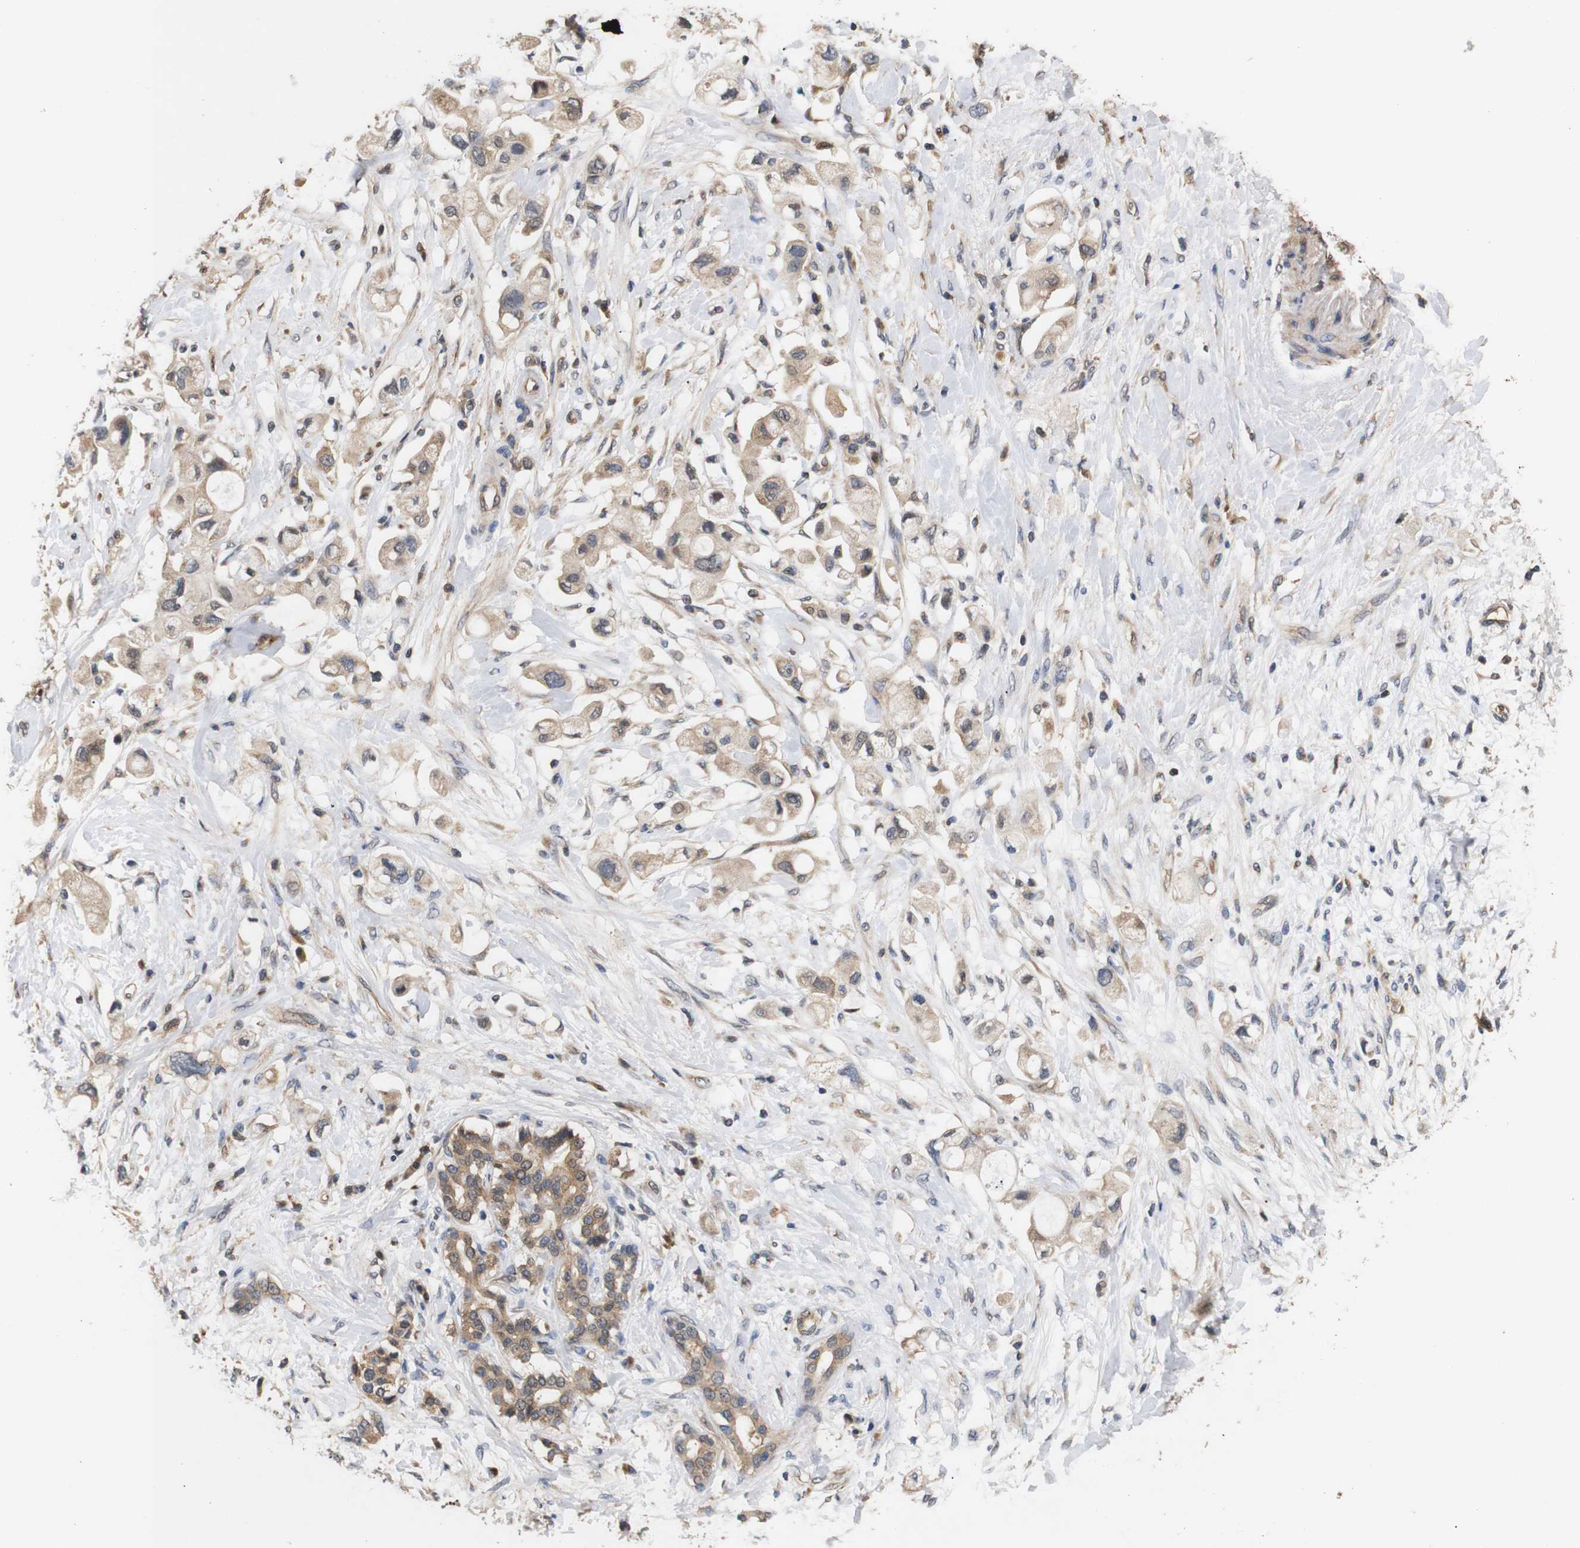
{"staining": {"intensity": "weak", "quantity": ">75%", "location": "cytoplasmic/membranous"}, "tissue": "pancreatic cancer", "cell_type": "Tumor cells", "image_type": "cancer", "snomed": [{"axis": "morphology", "description": "Adenocarcinoma, NOS"}, {"axis": "topography", "description": "Pancreas"}], "caption": "This image exhibits immunohistochemistry (IHC) staining of pancreatic adenocarcinoma, with low weak cytoplasmic/membranous positivity in about >75% of tumor cells.", "gene": "DDR1", "patient": {"sex": "female", "age": 56}}